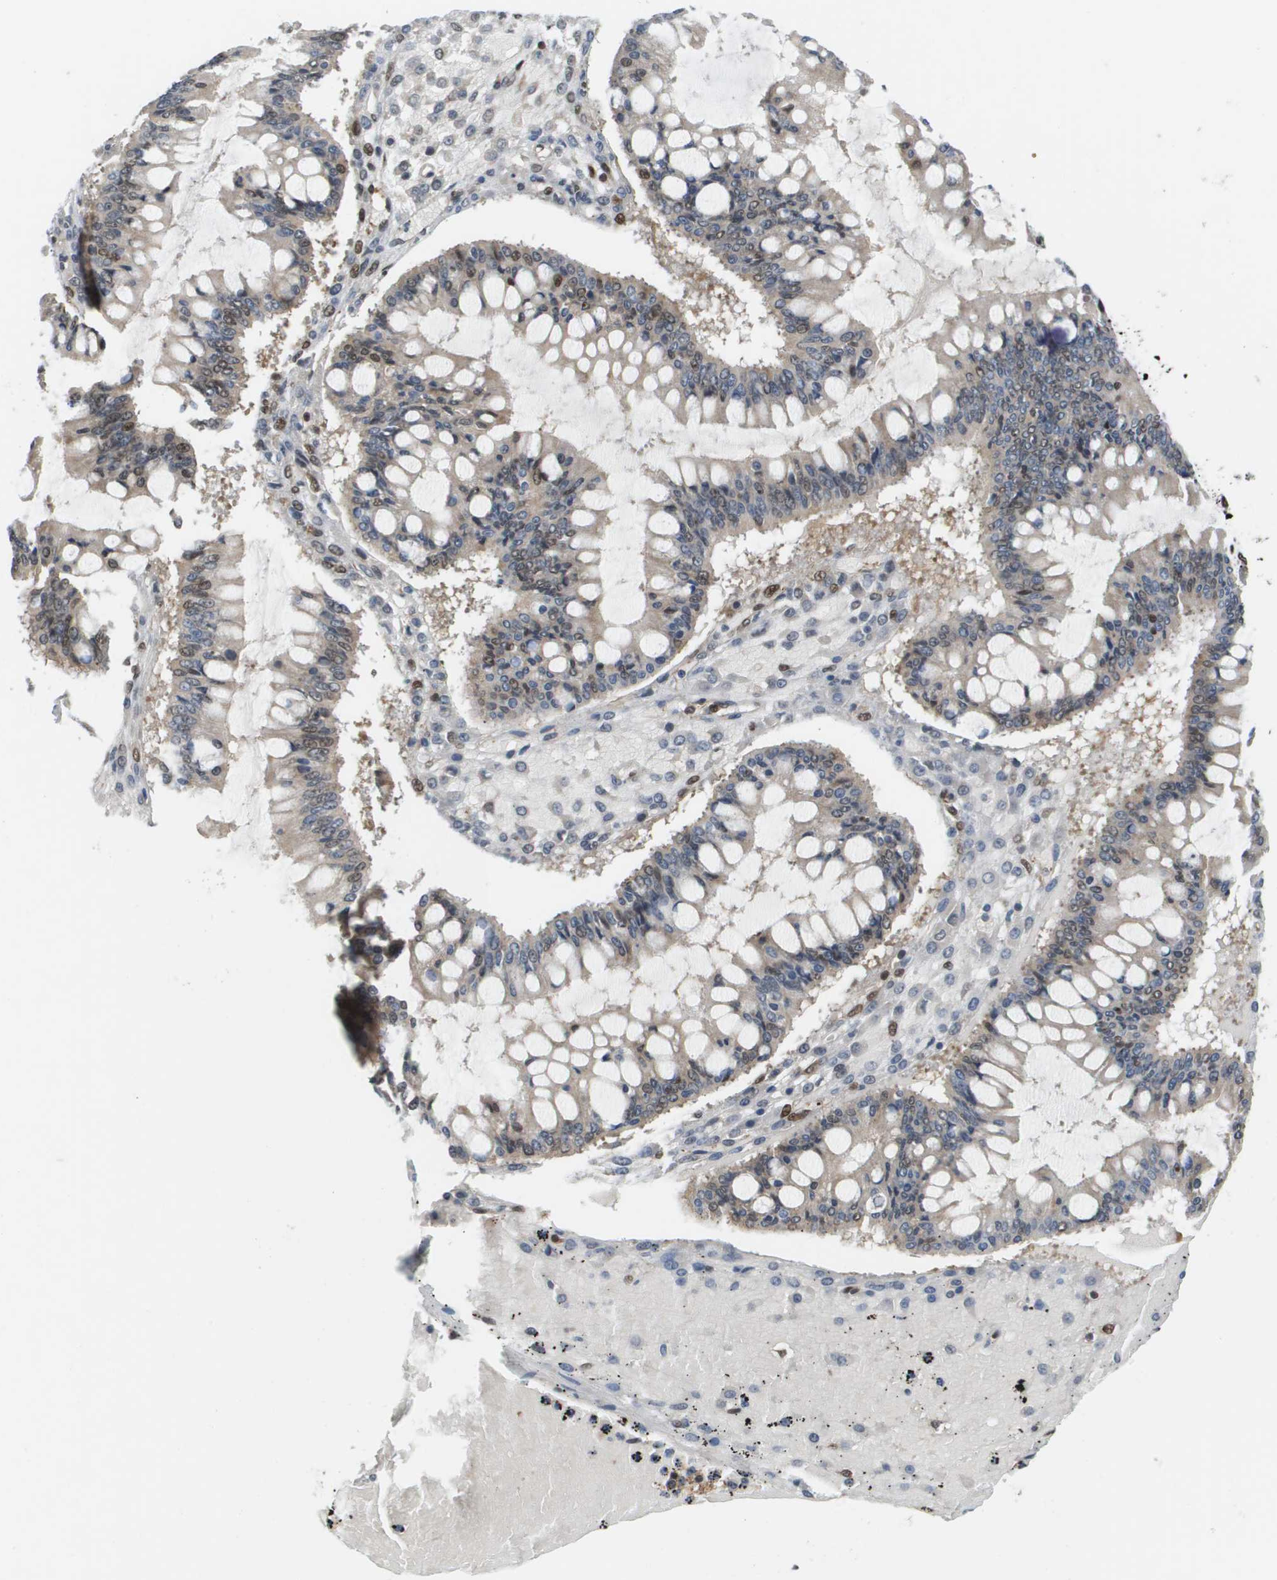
{"staining": {"intensity": "moderate", "quantity": "<25%", "location": "nuclear"}, "tissue": "ovarian cancer", "cell_type": "Tumor cells", "image_type": "cancer", "snomed": [{"axis": "morphology", "description": "Cystadenocarcinoma, mucinous, NOS"}, {"axis": "topography", "description": "Ovary"}], "caption": "Immunohistochemical staining of human ovarian cancer shows low levels of moderate nuclear staining in about <25% of tumor cells. The protein of interest is stained brown, and the nuclei are stained in blue (DAB (3,3'-diaminobenzidine) IHC with brightfield microscopy, high magnification).", "gene": "PRCC", "patient": {"sex": "female", "age": 73}}